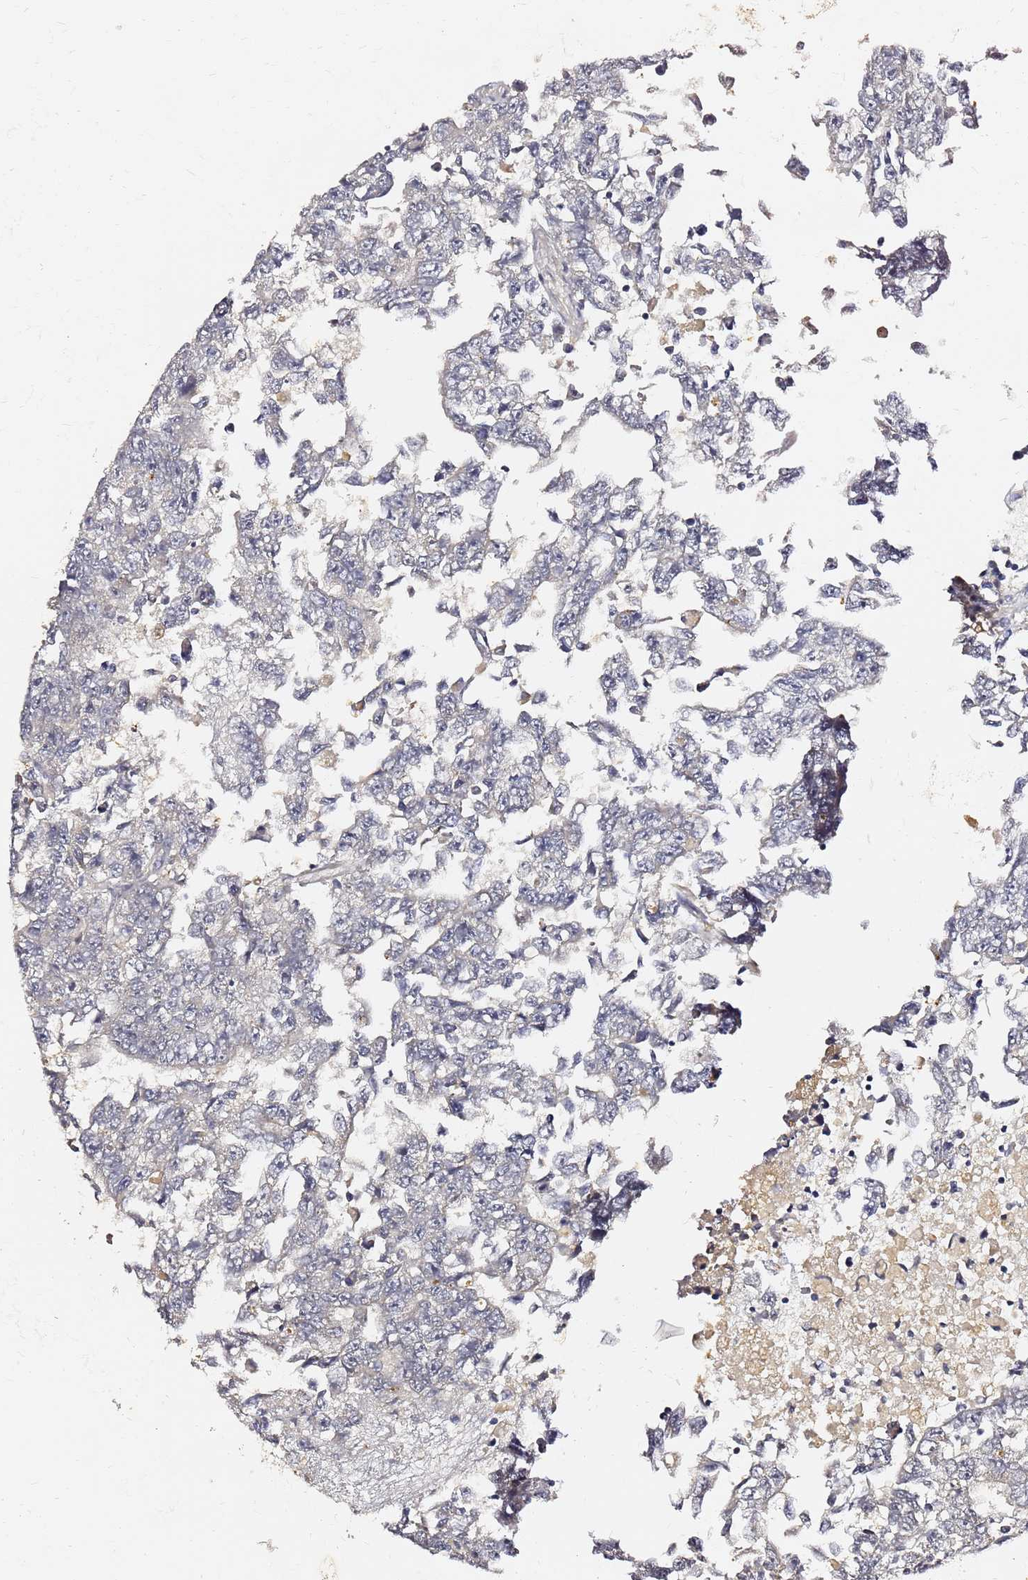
{"staining": {"intensity": "negative", "quantity": "none", "location": "none"}, "tissue": "testis cancer", "cell_type": "Tumor cells", "image_type": "cancer", "snomed": [{"axis": "morphology", "description": "Carcinoma, Embryonal, NOS"}, {"axis": "topography", "description": "Testis"}], "caption": "The photomicrograph demonstrates no significant staining in tumor cells of testis cancer (embryonal carcinoma).", "gene": "FAM183A", "patient": {"sex": "male", "age": 25}}